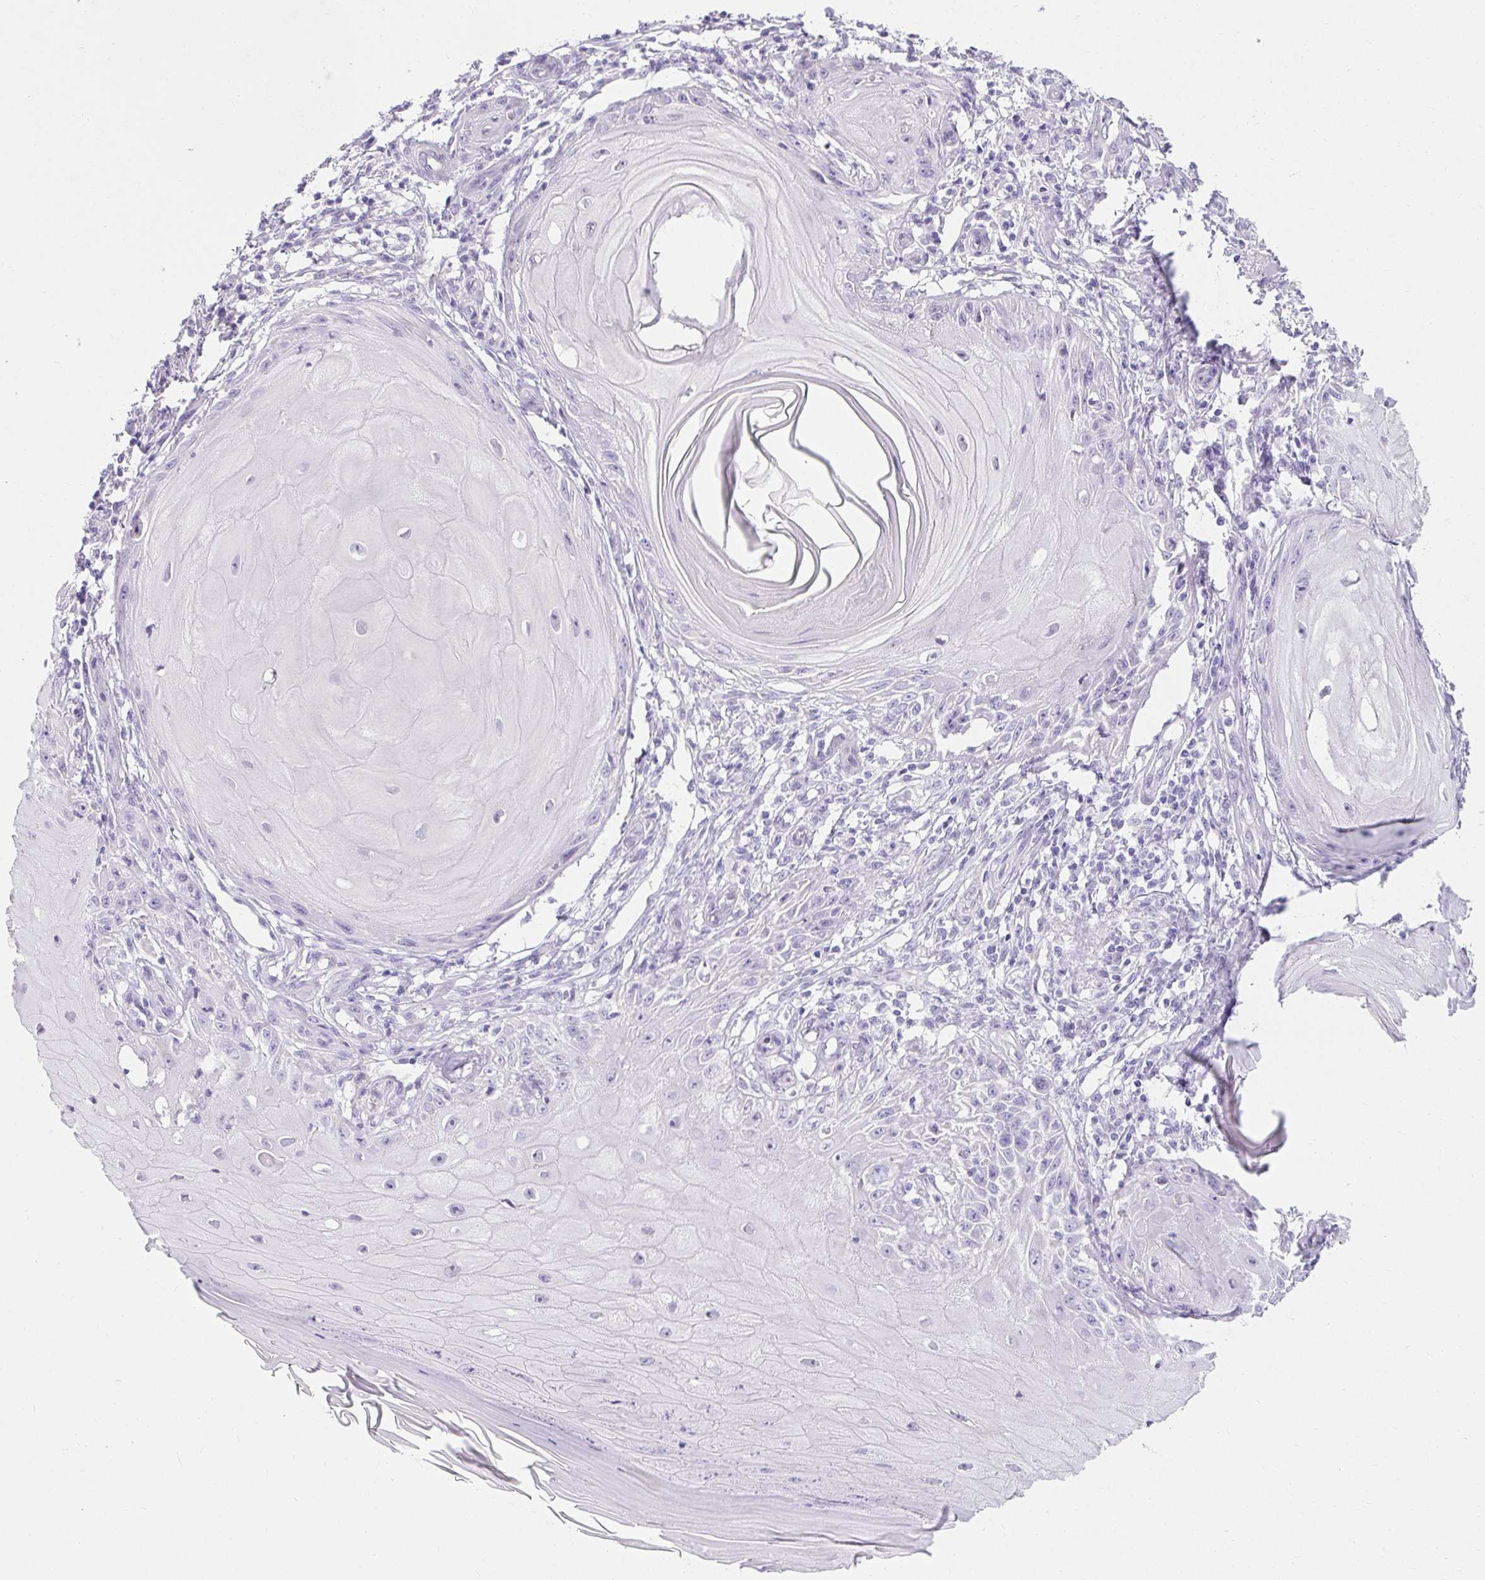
{"staining": {"intensity": "negative", "quantity": "none", "location": "none"}, "tissue": "skin cancer", "cell_type": "Tumor cells", "image_type": "cancer", "snomed": [{"axis": "morphology", "description": "Squamous cell carcinoma, NOS"}, {"axis": "topography", "description": "Skin"}], "caption": "Immunohistochemical staining of skin cancer (squamous cell carcinoma) shows no significant expression in tumor cells.", "gene": "VGLL1", "patient": {"sex": "female", "age": 77}}